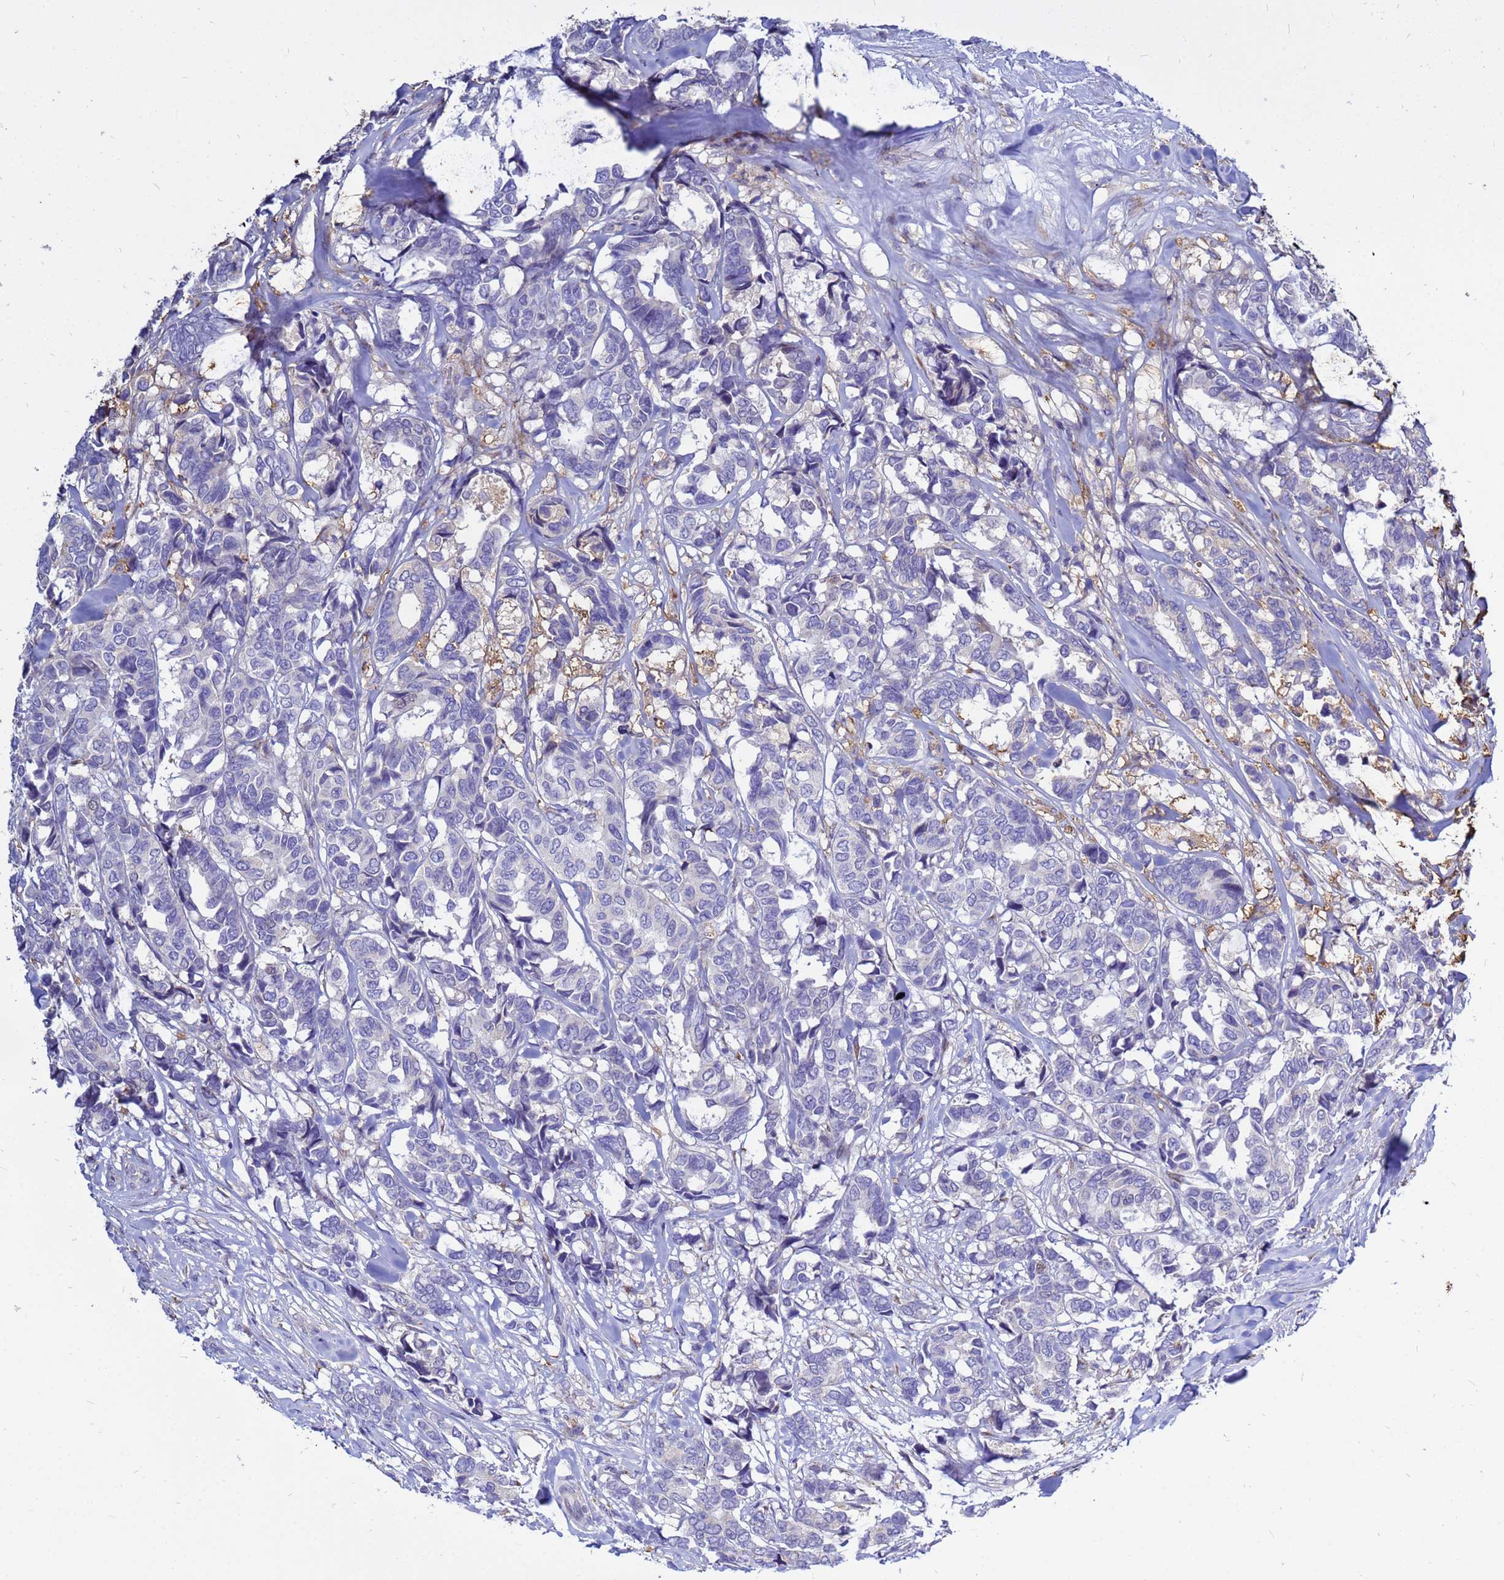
{"staining": {"intensity": "negative", "quantity": "none", "location": "none"}, "tissue": "breast cancer", "cell_type": "Tumor cells", "image_type": "cancer", "snomed": [{"axis": "morphology", "description": "Duct carcinoma"}, {"axis": "topography", "description": "Breast"}], "caption": "Tumor cells are negative for protein expression in human breast cancer (infiltrating ductal carcinoma).", "gene": "MOB2", "patient": {"sex": "female", "age": 87}}